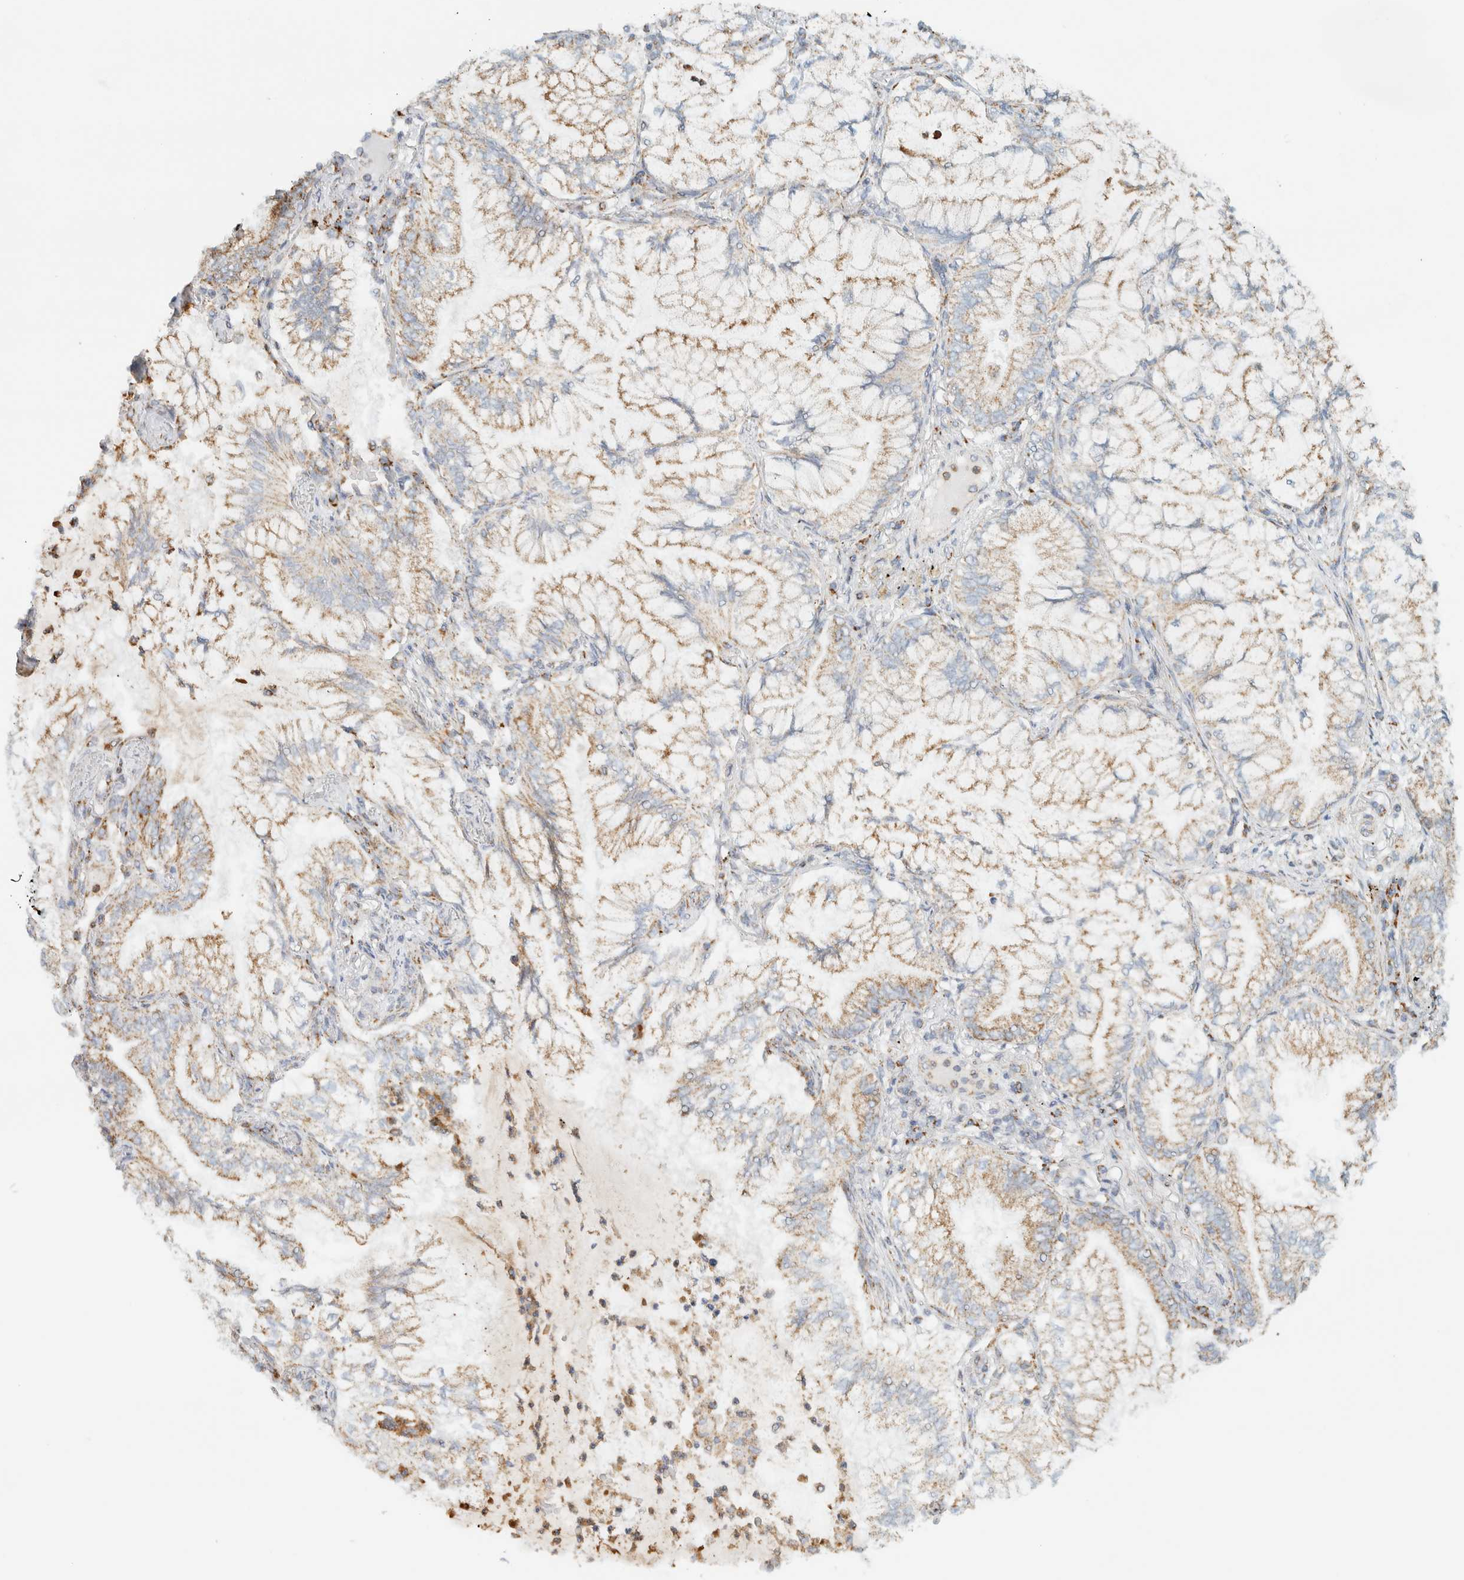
{"staining": {"intensity": "weak", "quantity": ">75%", "location": "cytoplasmic/membranous"}, "tissue": "lung cancer", "cell_type": "Tumor cells", "image_type": "cancer", "snomed": [{"axis": "morphology", "description": "Adenocarcinoma, NOS"}, {"axis": "topography", "description": "Lung"}], "caption": "Adenocarcinoma (lung) stained for a protein (brown) displays weak cytoplasmic/membranous positive staining in approximately >75% of tumor cells.", "gene": "KIFAP3", "patient": {"sex": "female", "age": 70}}